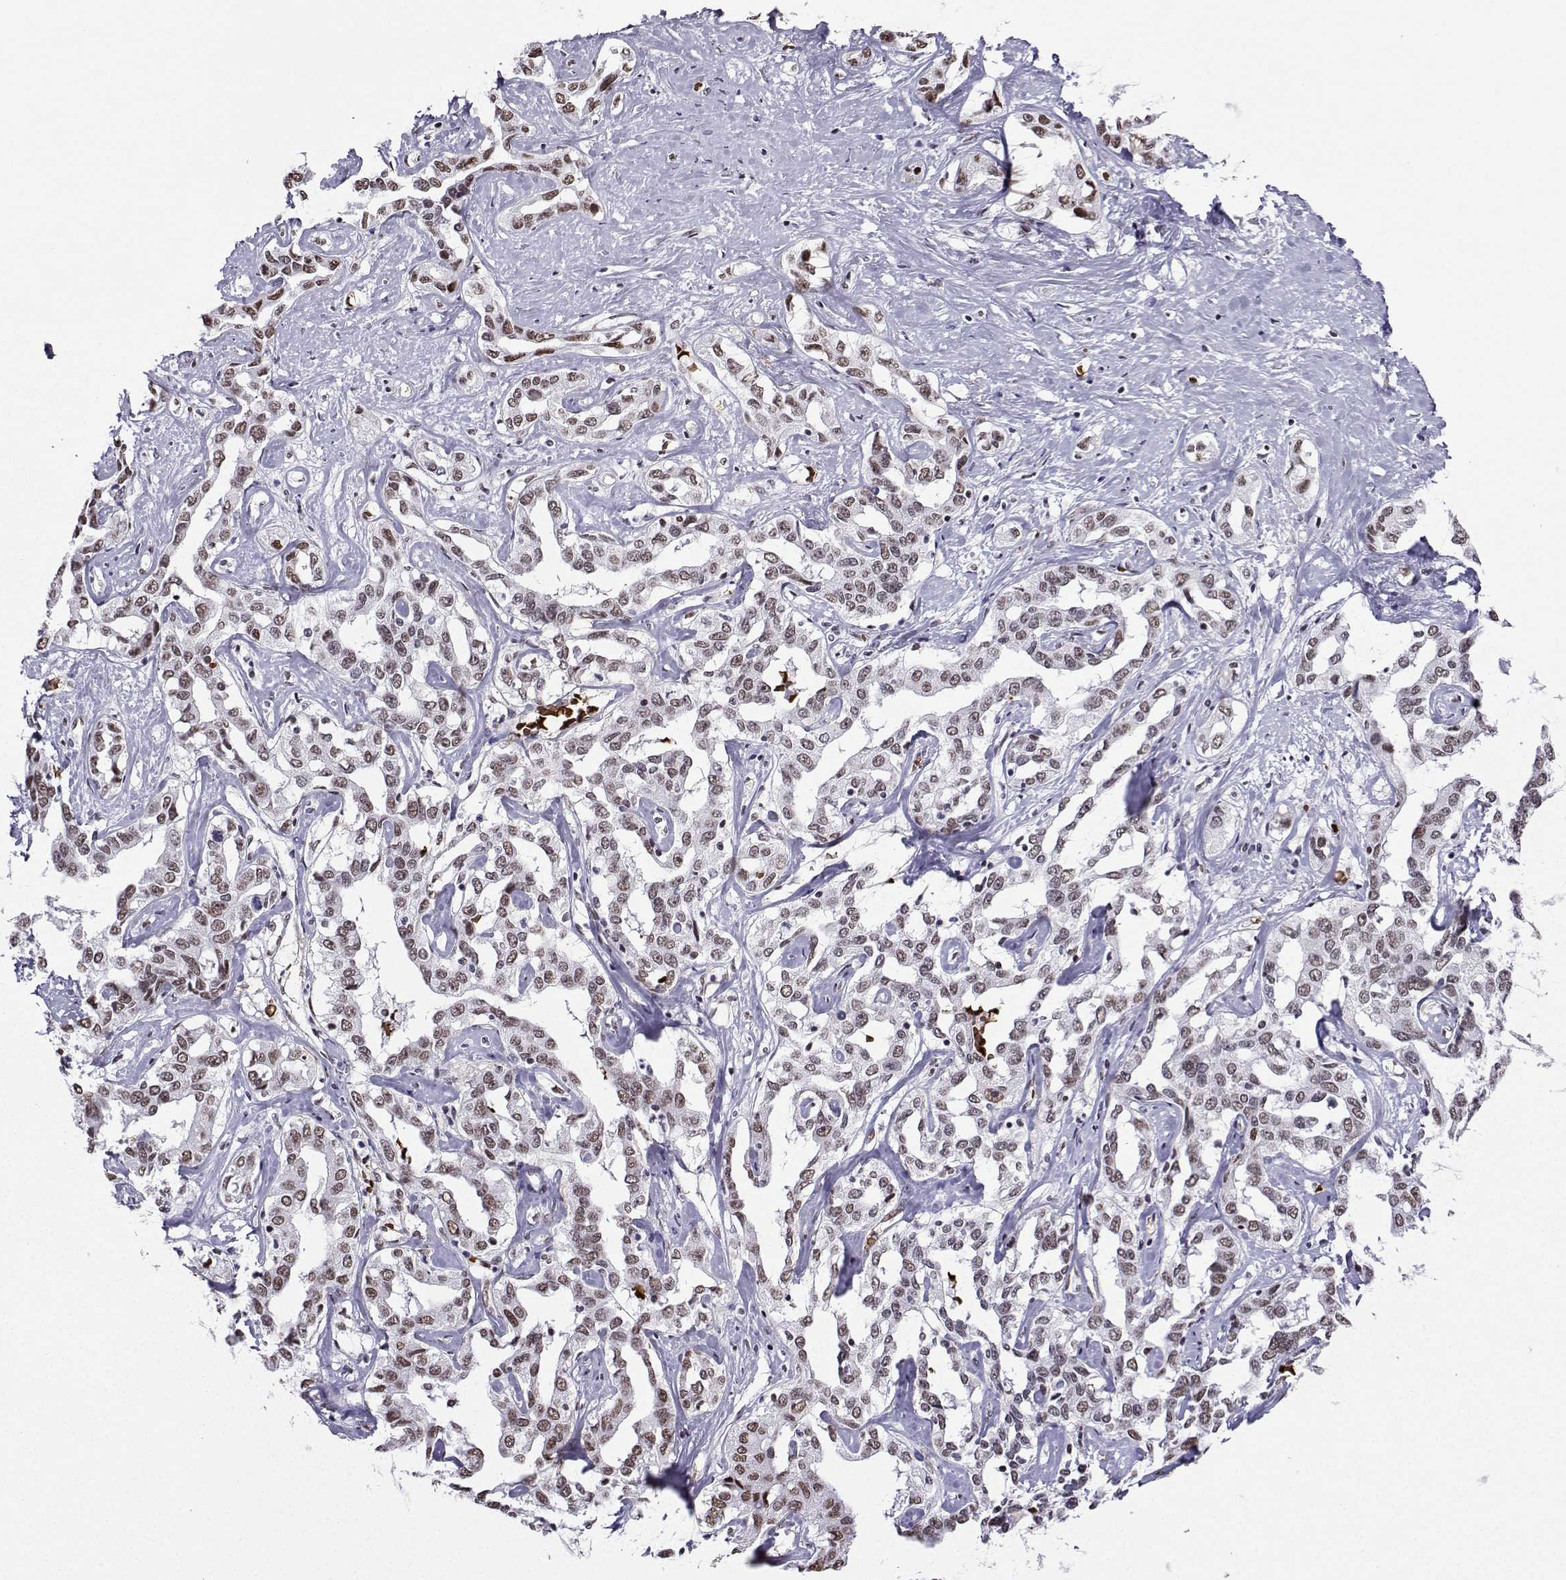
{"staining": {"intensity": "weak", "quantity": ">75%", "location": "nuclear"}, "tissue": "liver cancer", "cell_type": "Tumor cells", "image_type": "cancer", "snomed": [{"axis": "morphology", "description": "Cholangiocarcinoma"}, {"axis": "topography", "description": "Liver"}], "caption": "Approximately >75% of tumor cells in liver cancer (cholangiocarcinoma) demonstrate weak nuclear protein positivity as visualized by brown immunohistochemical staining.", "gene": "CCNK", "patient": {"sex": "male", "age": 59}}